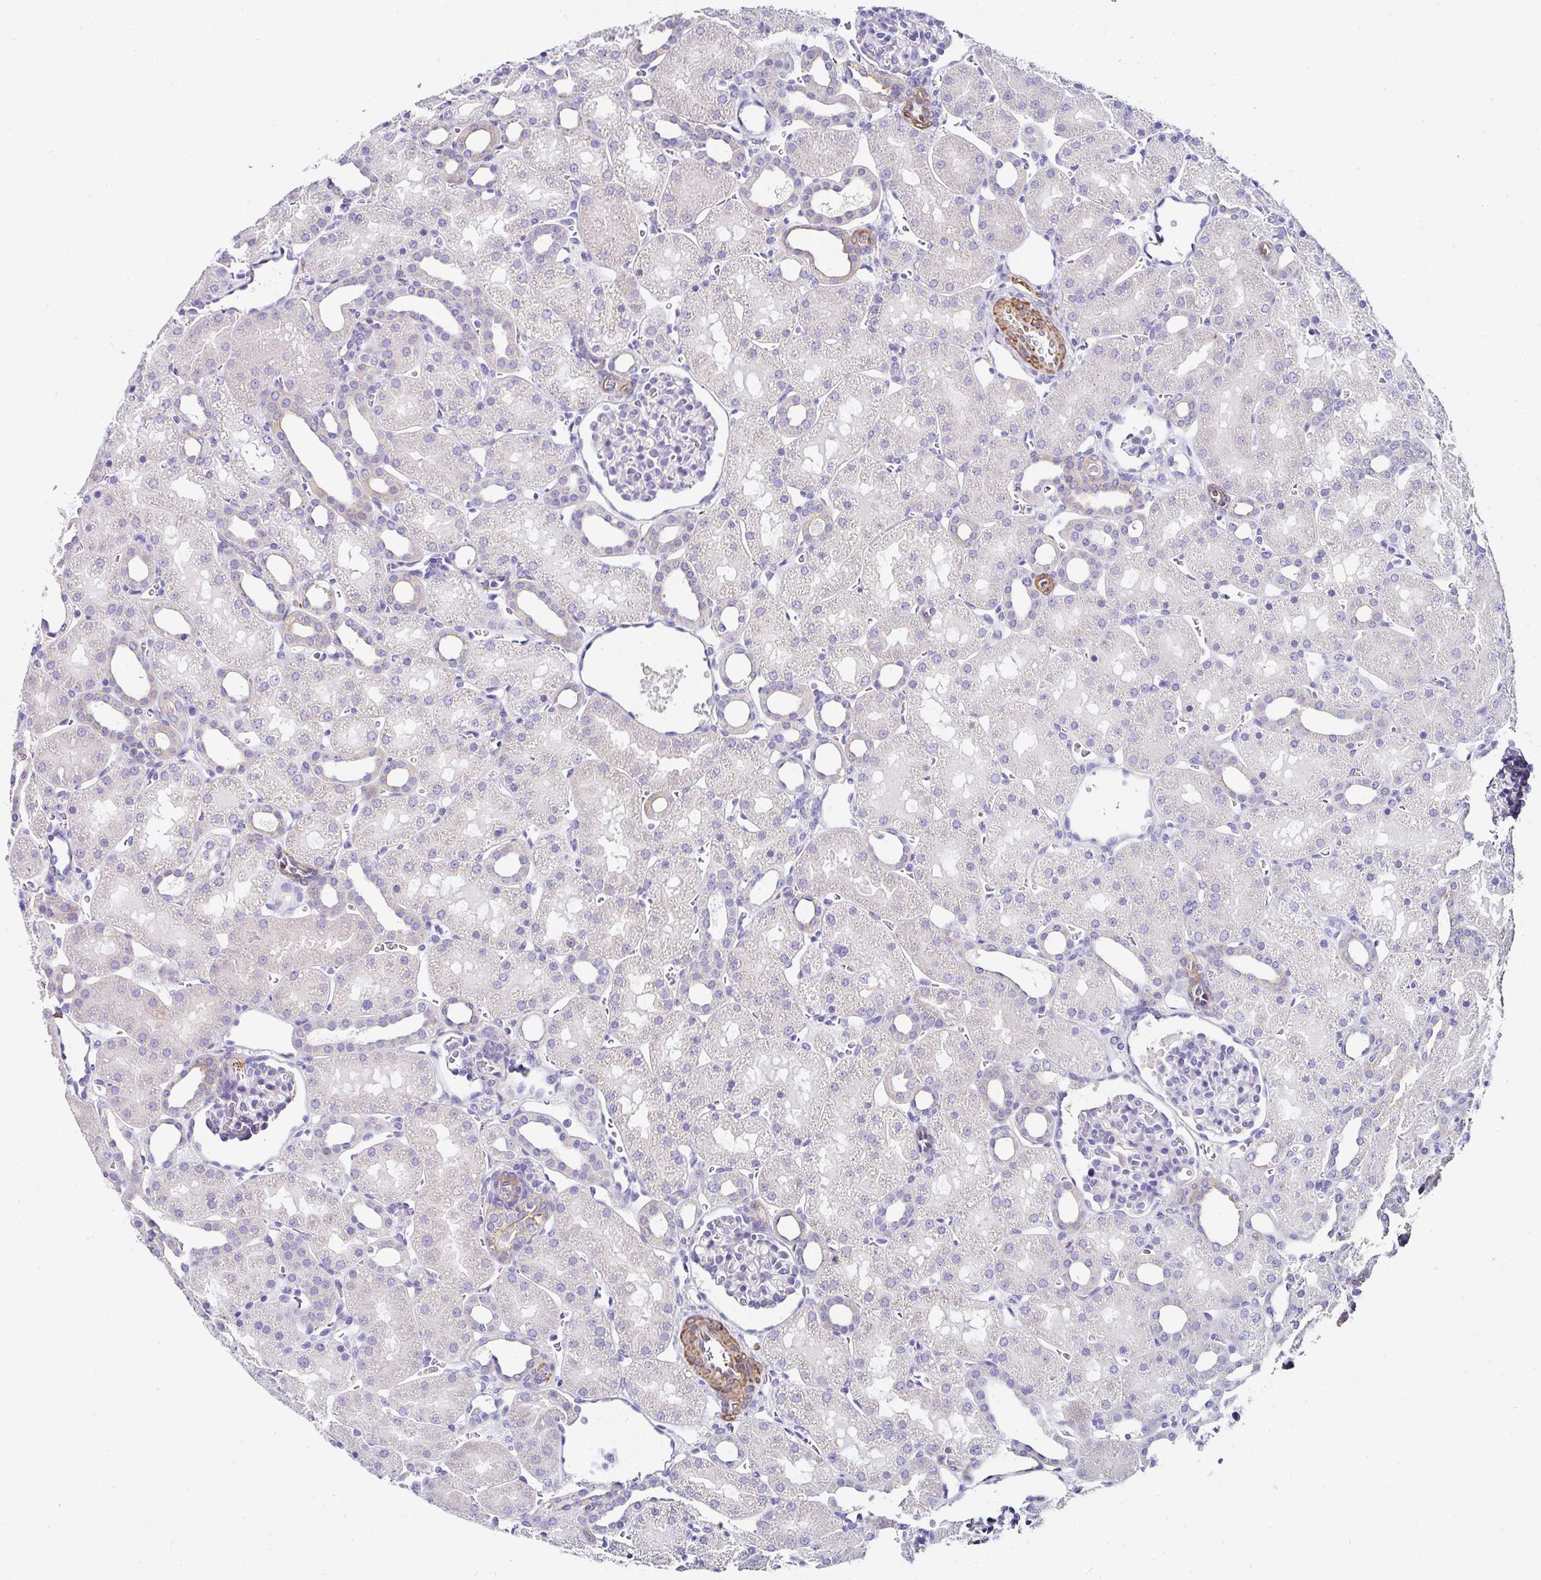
{"staining": {"intensity": "moderate", "quantity": "<25%", "location": "cytoplasmic/membranous"}, "tissue": "kidney", "cell_type": "Cells in glomeruli", "image_type": "normal", "snomed": [{"axis": "morphology", "description": "Normal tissue, NOS"}, {"axis": "topography", "description": "Kidney"}], "caption": "The photomicrograph displays staining of normal kidney, revealing moderate cytoplasmic/membranous protein staining (brown color) within cells in glomeruli.", "gene": "PPFIA4", "patient": {"sex": "male", "age": 2}}